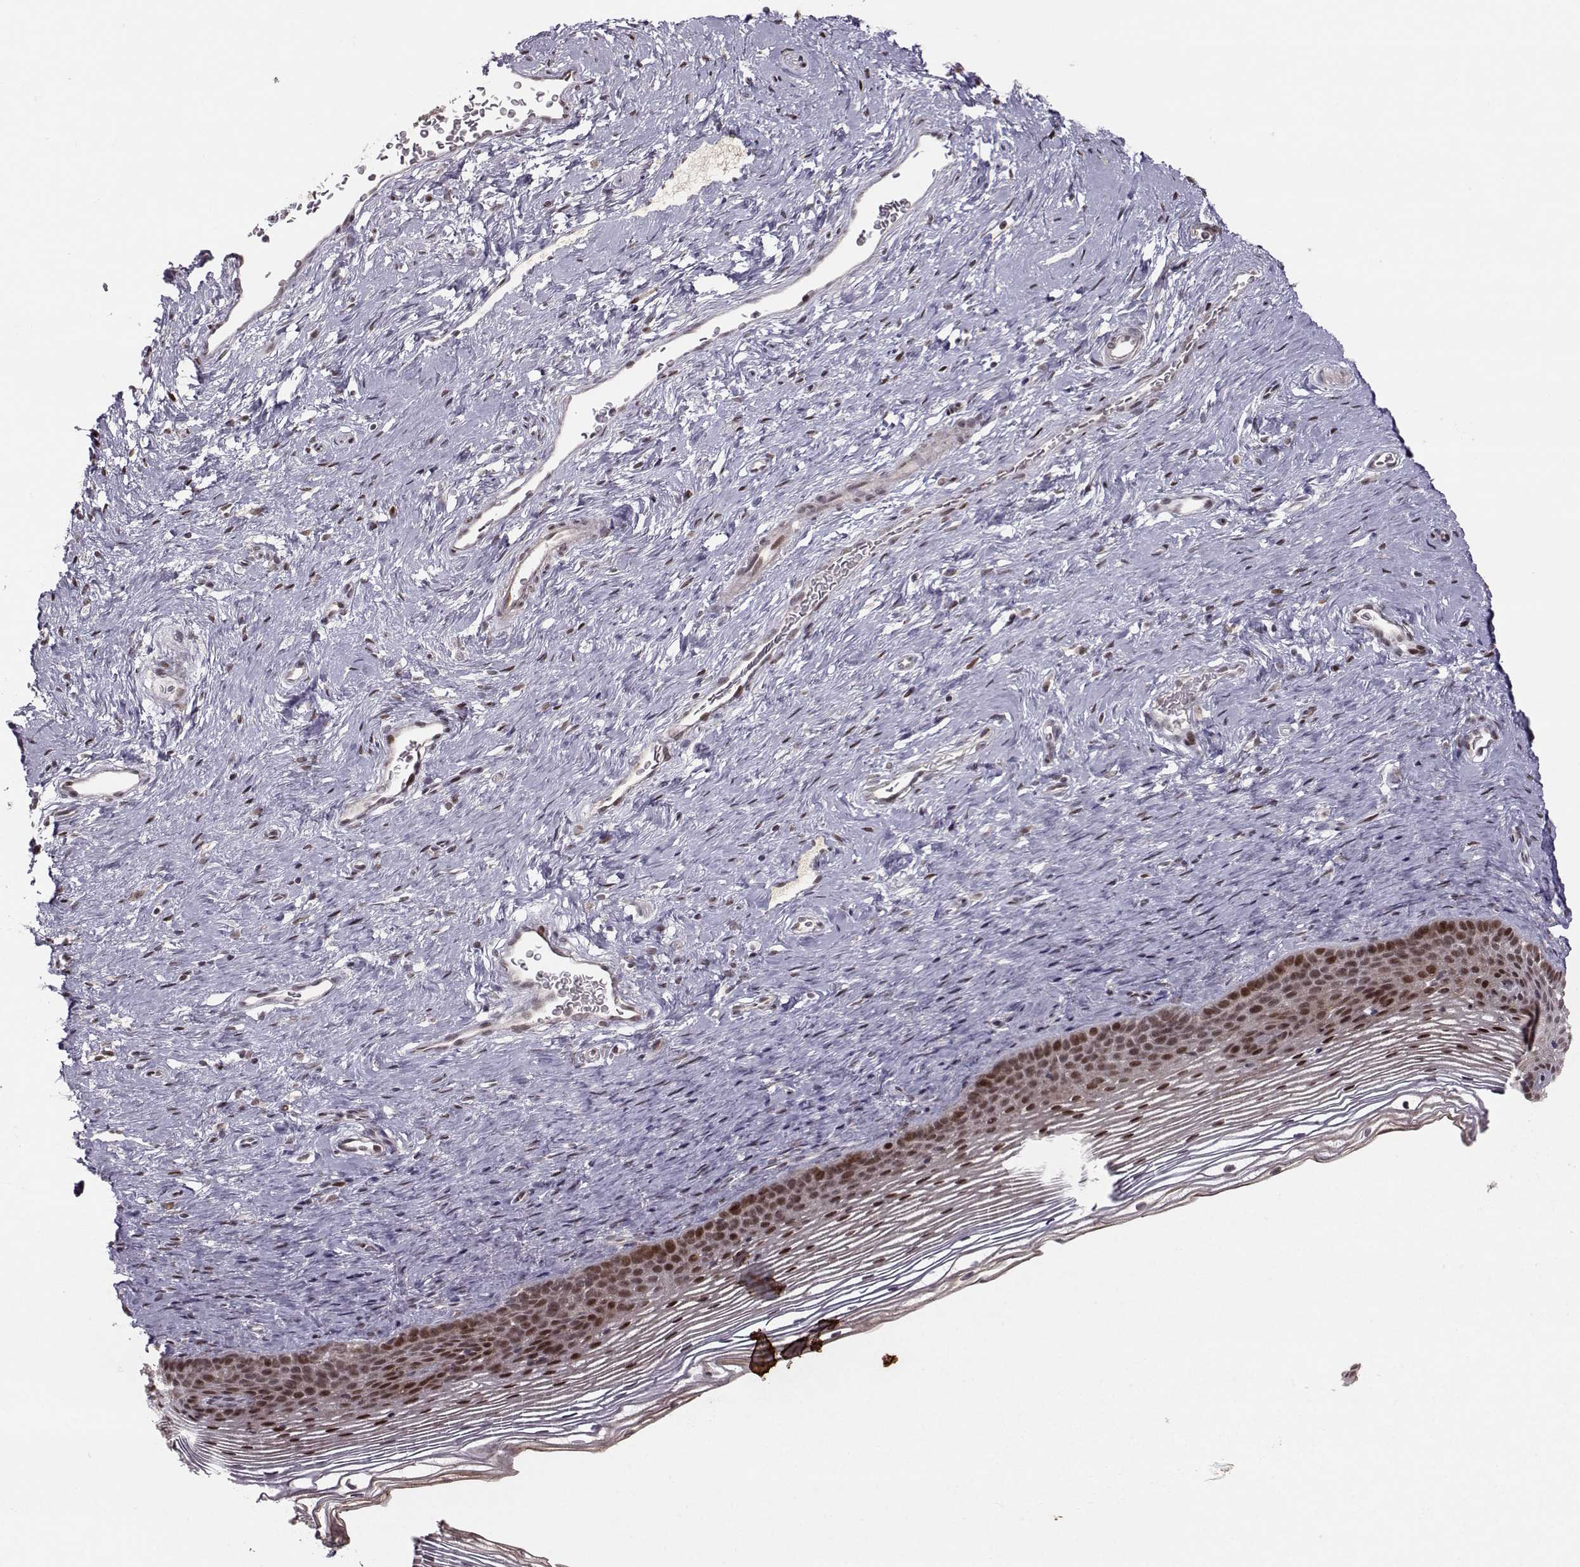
{"staining": {"intensity": "strong", "quantity": ">75%", "location": "nuclear"}, "tissue": "cervix", "cell_type": "Glandular cells", "image_type": "normal", "snomed": [{"axis": "morphology", "description": "Normal tissue, NOS"}, {"axis": "topography", "description": "Cervix"}], "caption": "High-magnification brightfield microscopy of normal cervix stained with DAB (3,3'-diaminobenzidine) (brown) and counterstained with hematoxylin (blue). glandular cells exhibit strong nuclear staining is present in about>75% of cells.", "gene": "SNAPC2", "patient": {"sex": "female", "age": 39}}